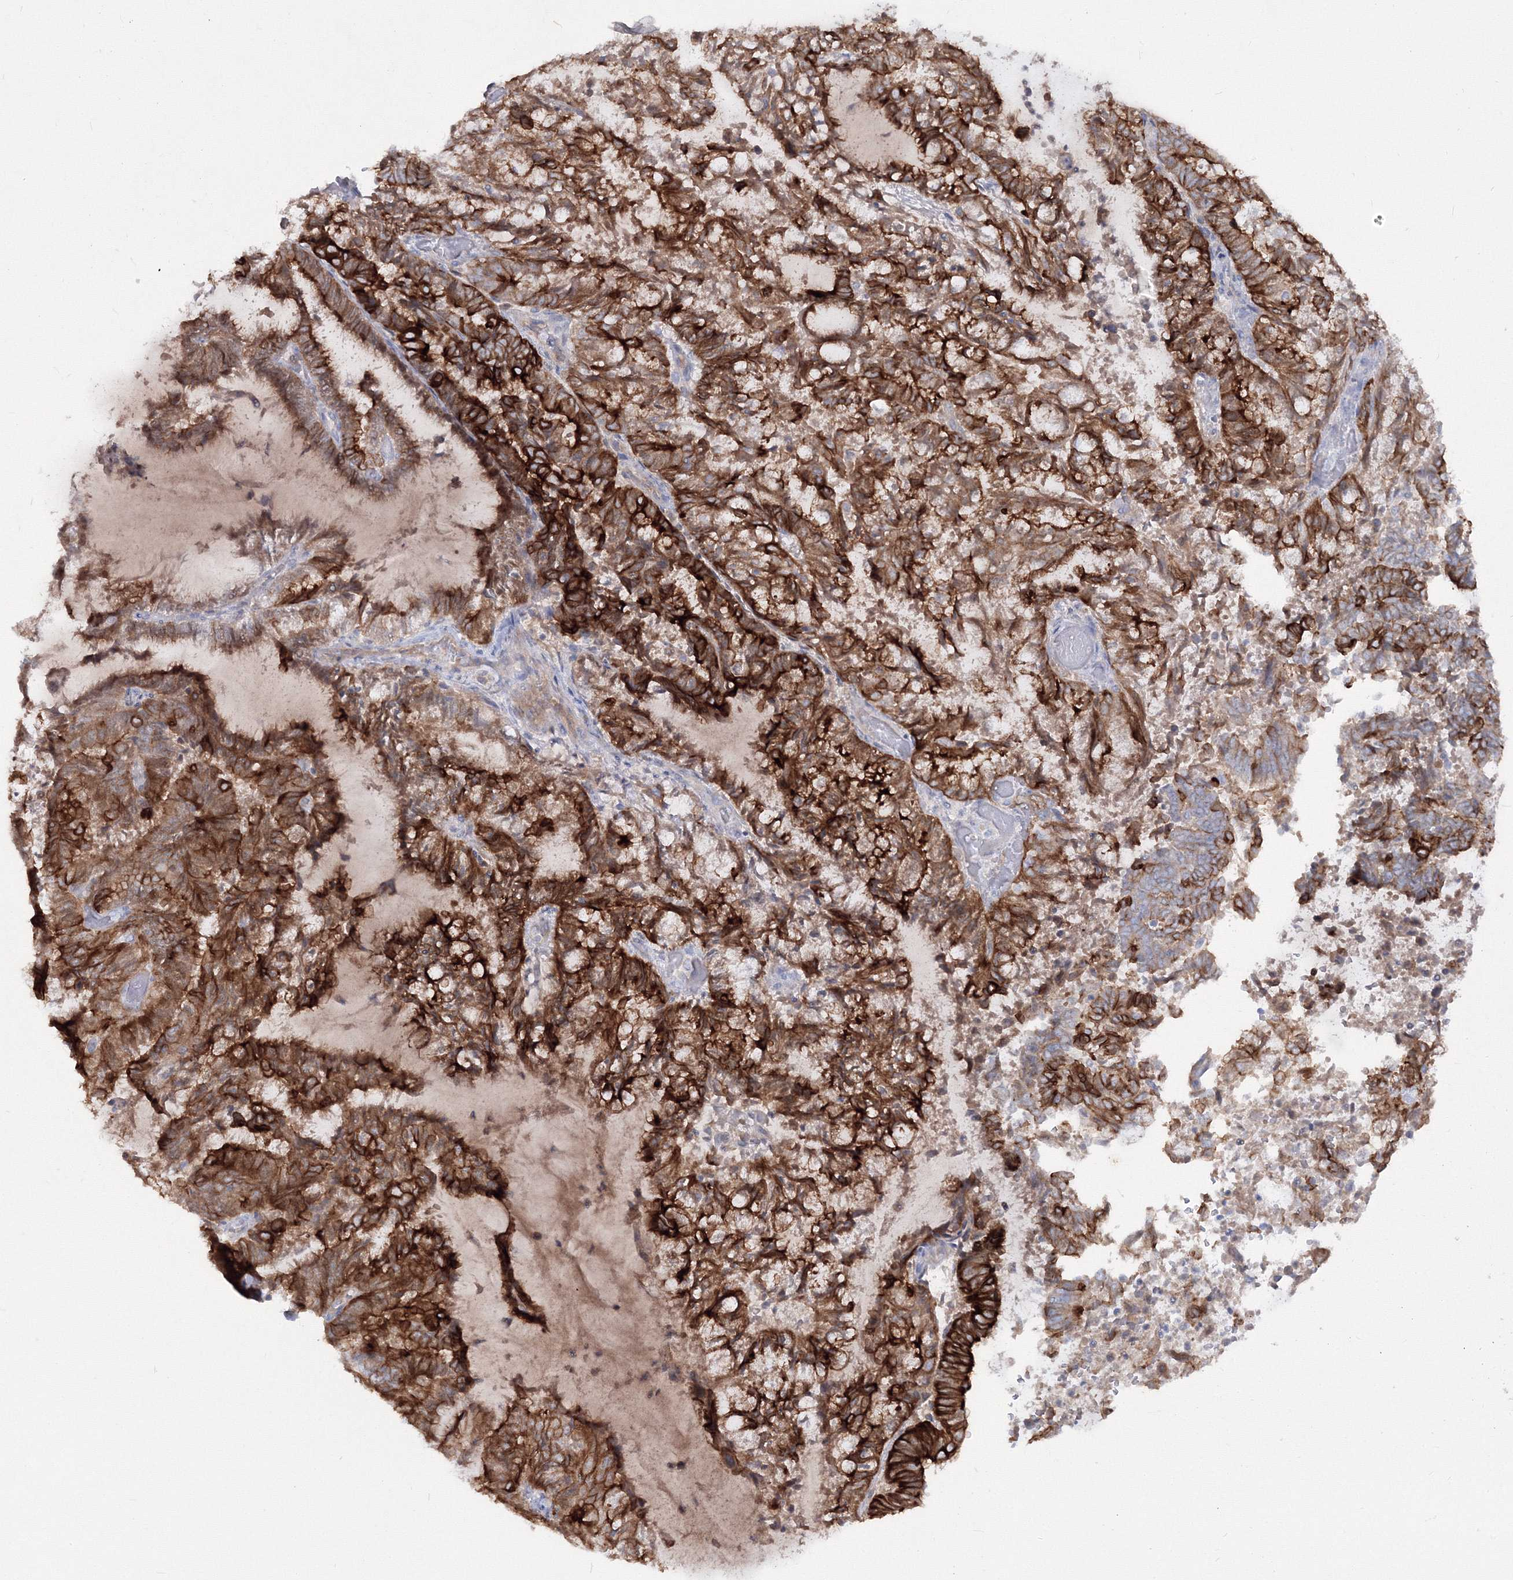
{"staining": {"intensity": "strong", "quantity": ">75%", "location": "cytoplasmic/membranous"}, "tissue": "endometrial cancer", "cell_type": "Tumor cells", "image_type": "cancer", "snomed": [{"axis": "morphology", "description": "Adenocarcinoma, NOS"}, {"axis": "topography", "description": "Endometrium"}], "caption": "Immunohistochemical staining of human endometrial cancer reveals high levels of strong cytoplasmic/membranous protein positivity in about >75% of tumor cells.", "gene": "TMEM139", "patient": {"sex": "female", "age": 80}}